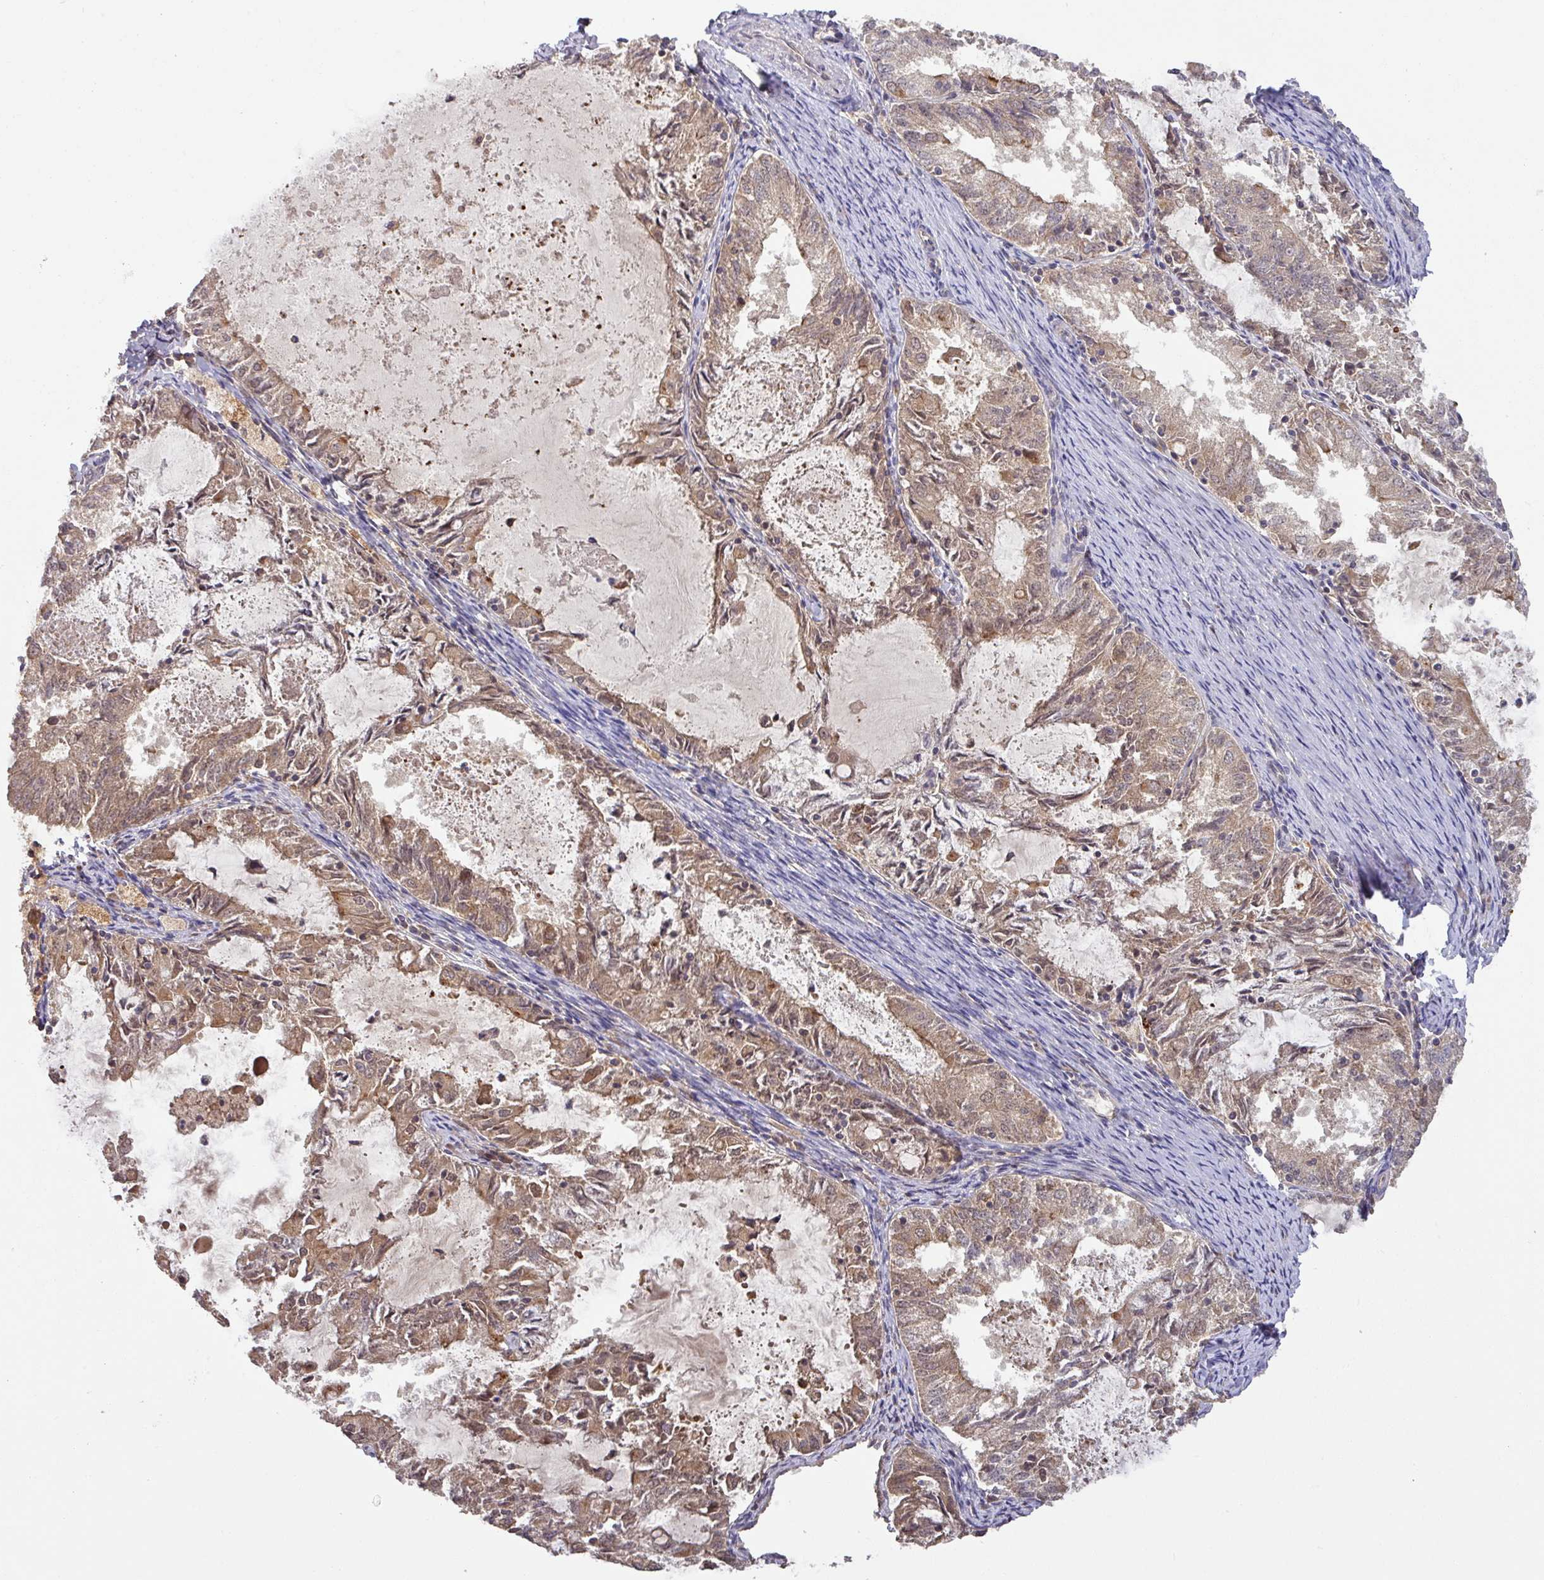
{"staining": {"intensity": "moderate", "quantity": ">75%", "location": "cytoplasmic/membranous"}, "tissue": "endometrial cancer", "cell_type": "Tumor cells", "image_type": "cancer", "snomed": [{"axis": "morphology", "description": "Adenocarcinoma, NOS"}, {"axis": "topography", "description": "Endometrium"}], "caption": "IHC of endometrial cancer (adenocarcinoma) demonstrates medium levels of moderate cytoplasmic/membranous positivity in approximately >75% of tumor cells.", "gene": "CCDC121", "patient": {"sex": "female", "age": 57}}